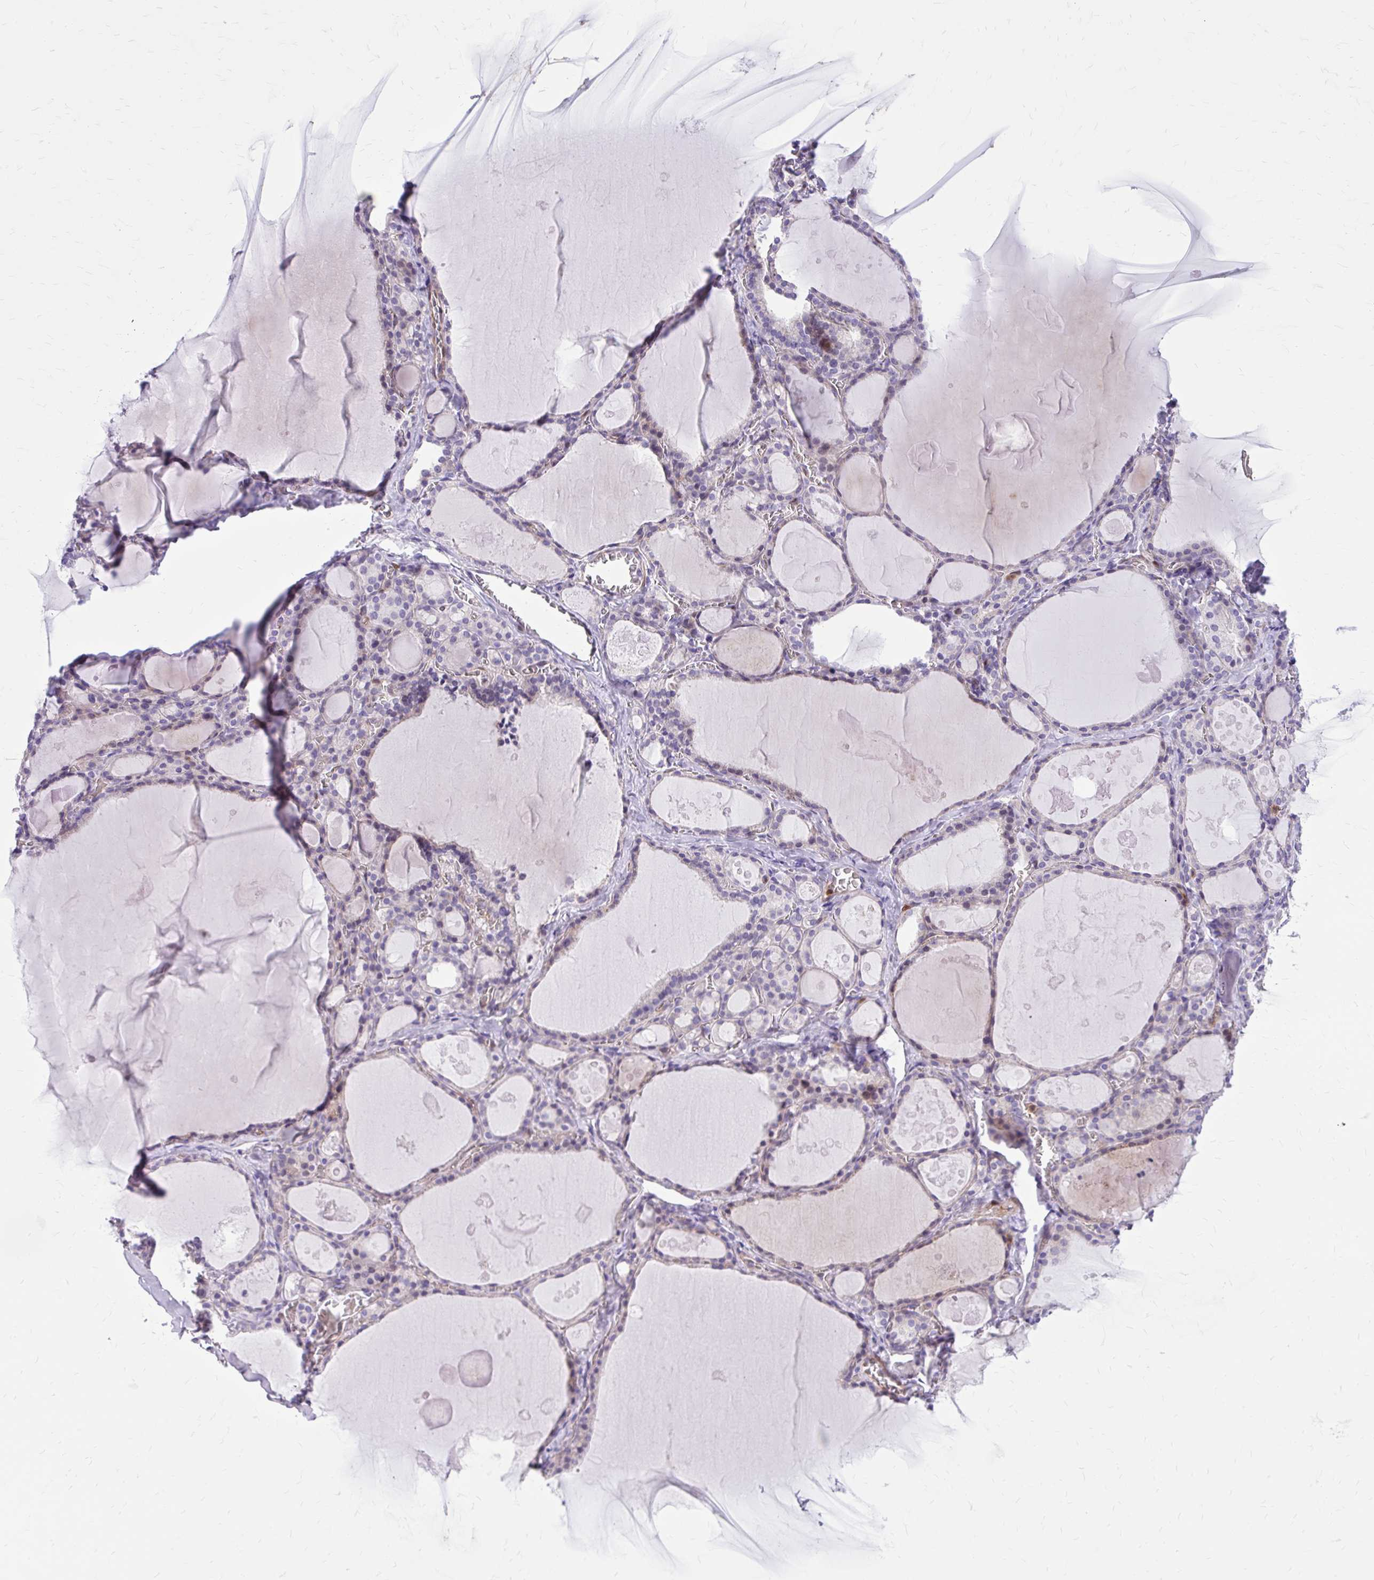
{"staining": {"intensity": "negative", "quantity": "none", "location": "none"}, "tissue": "thyroid gland", "cell_type": "Glandular cells", "image_type": "normal", "snomed": [{"axis": "morphology", "description": "Normal tissue, NOS"}, {"axis": "topography", "description": "Thyroid gland"}], "caption": "An immunohistochemistry photomicrograph of benign thyroid gland is shown. There is no staining in glandular cells of thyroid gland.", "gene": "ADAMTSL1", "patient": {"sex": "male", "age": 56}}